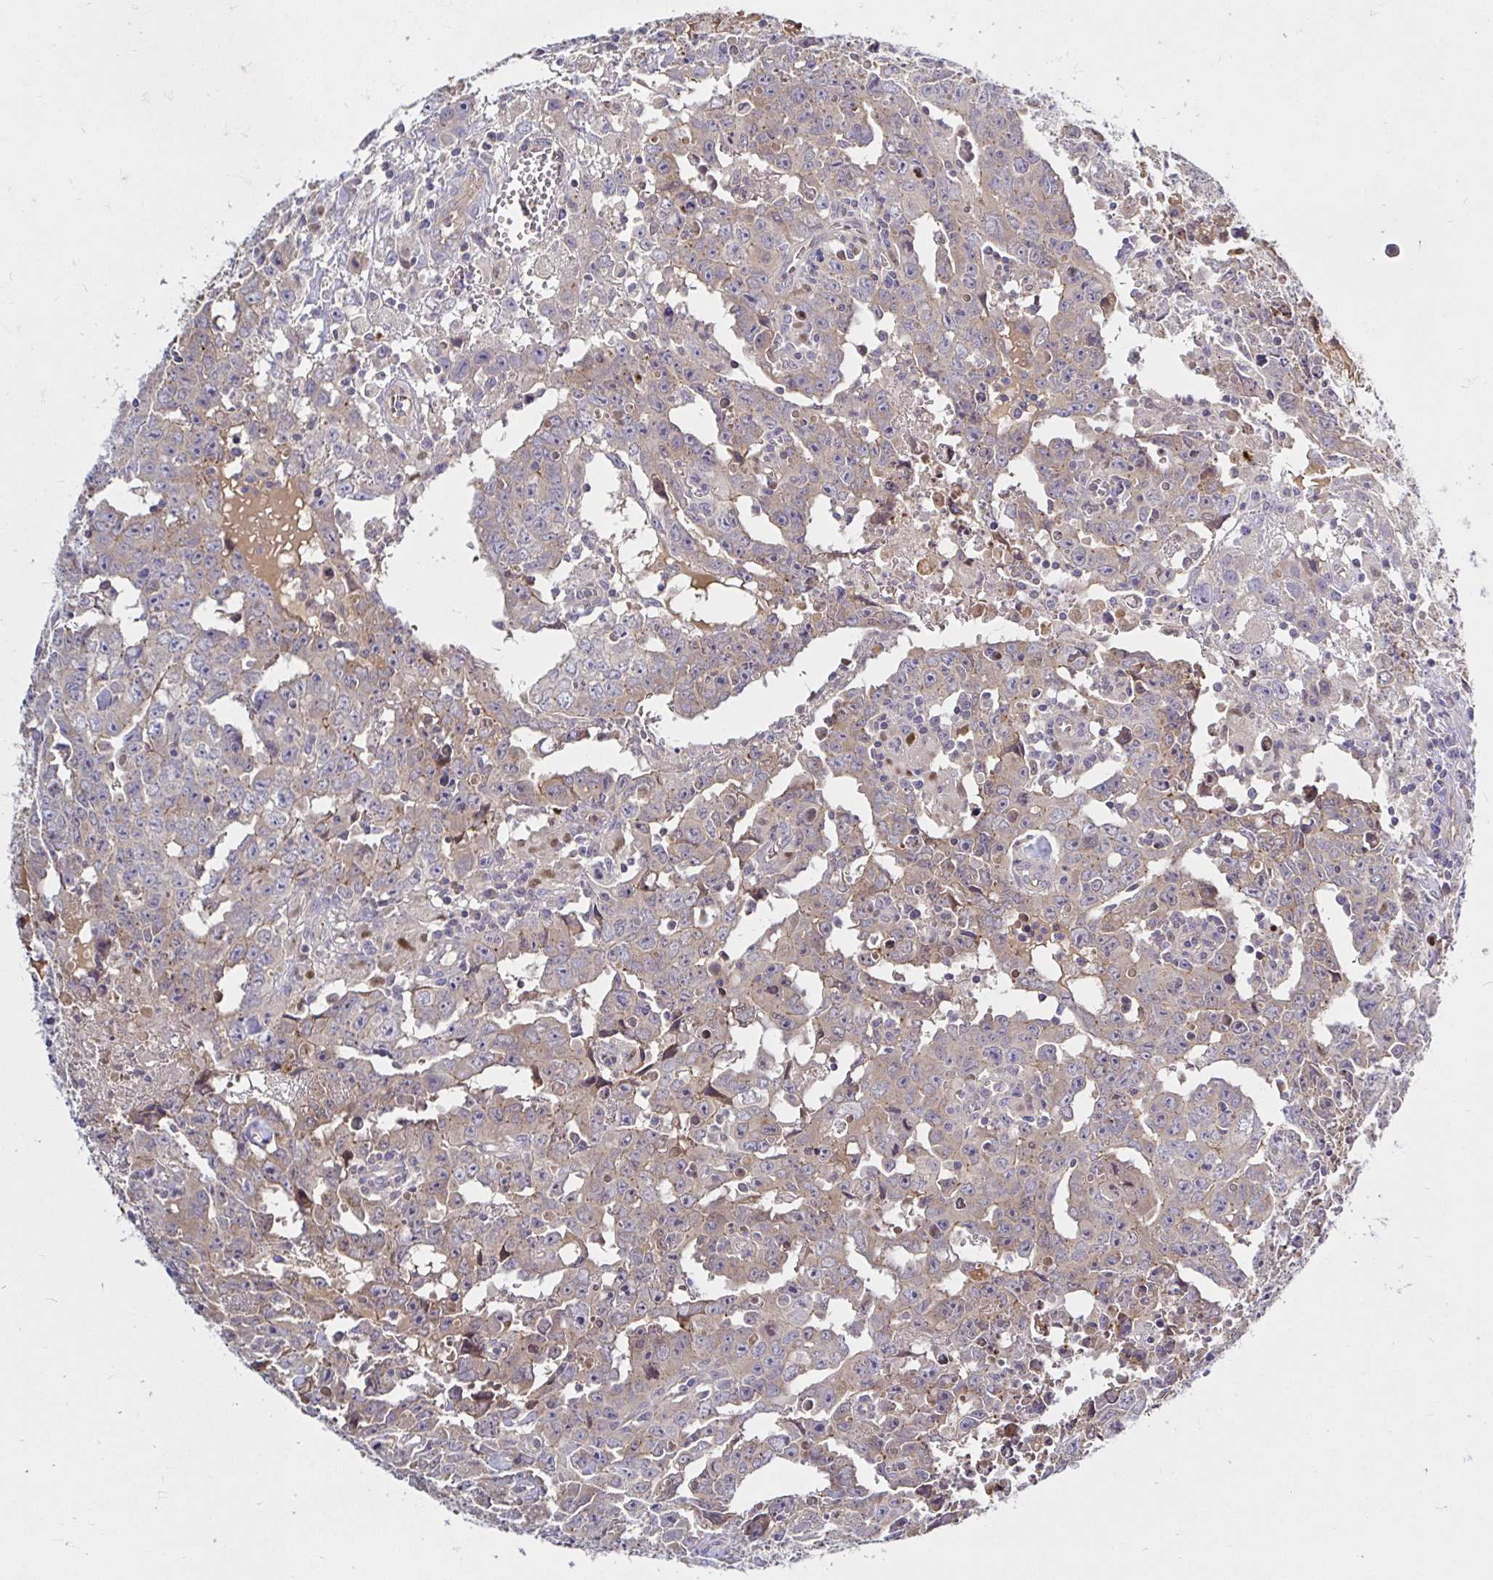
{"staining": {"intensity": "weak", "quantity": ">75%", "location": "cytoplasmic/membranous"}, "tissue": "testis cancer", "cell_type": "Tumor cells", "image_type": "cancer", "snomed": [{"axis": "morphology", "description": "Carcinoma, Embryonal, NOS"}, {"axis": "topography", "description": "Testis"}], "caption": "About >75% of tumor cells in human testis cancer (embryonal carcinoma) exhibit weak cytoplasmic/membranous protein expression as visualized by brown immunohistochemical staining.", "gene": "ARHGEF37", "patient": {"sex": "male", "age": 22}}